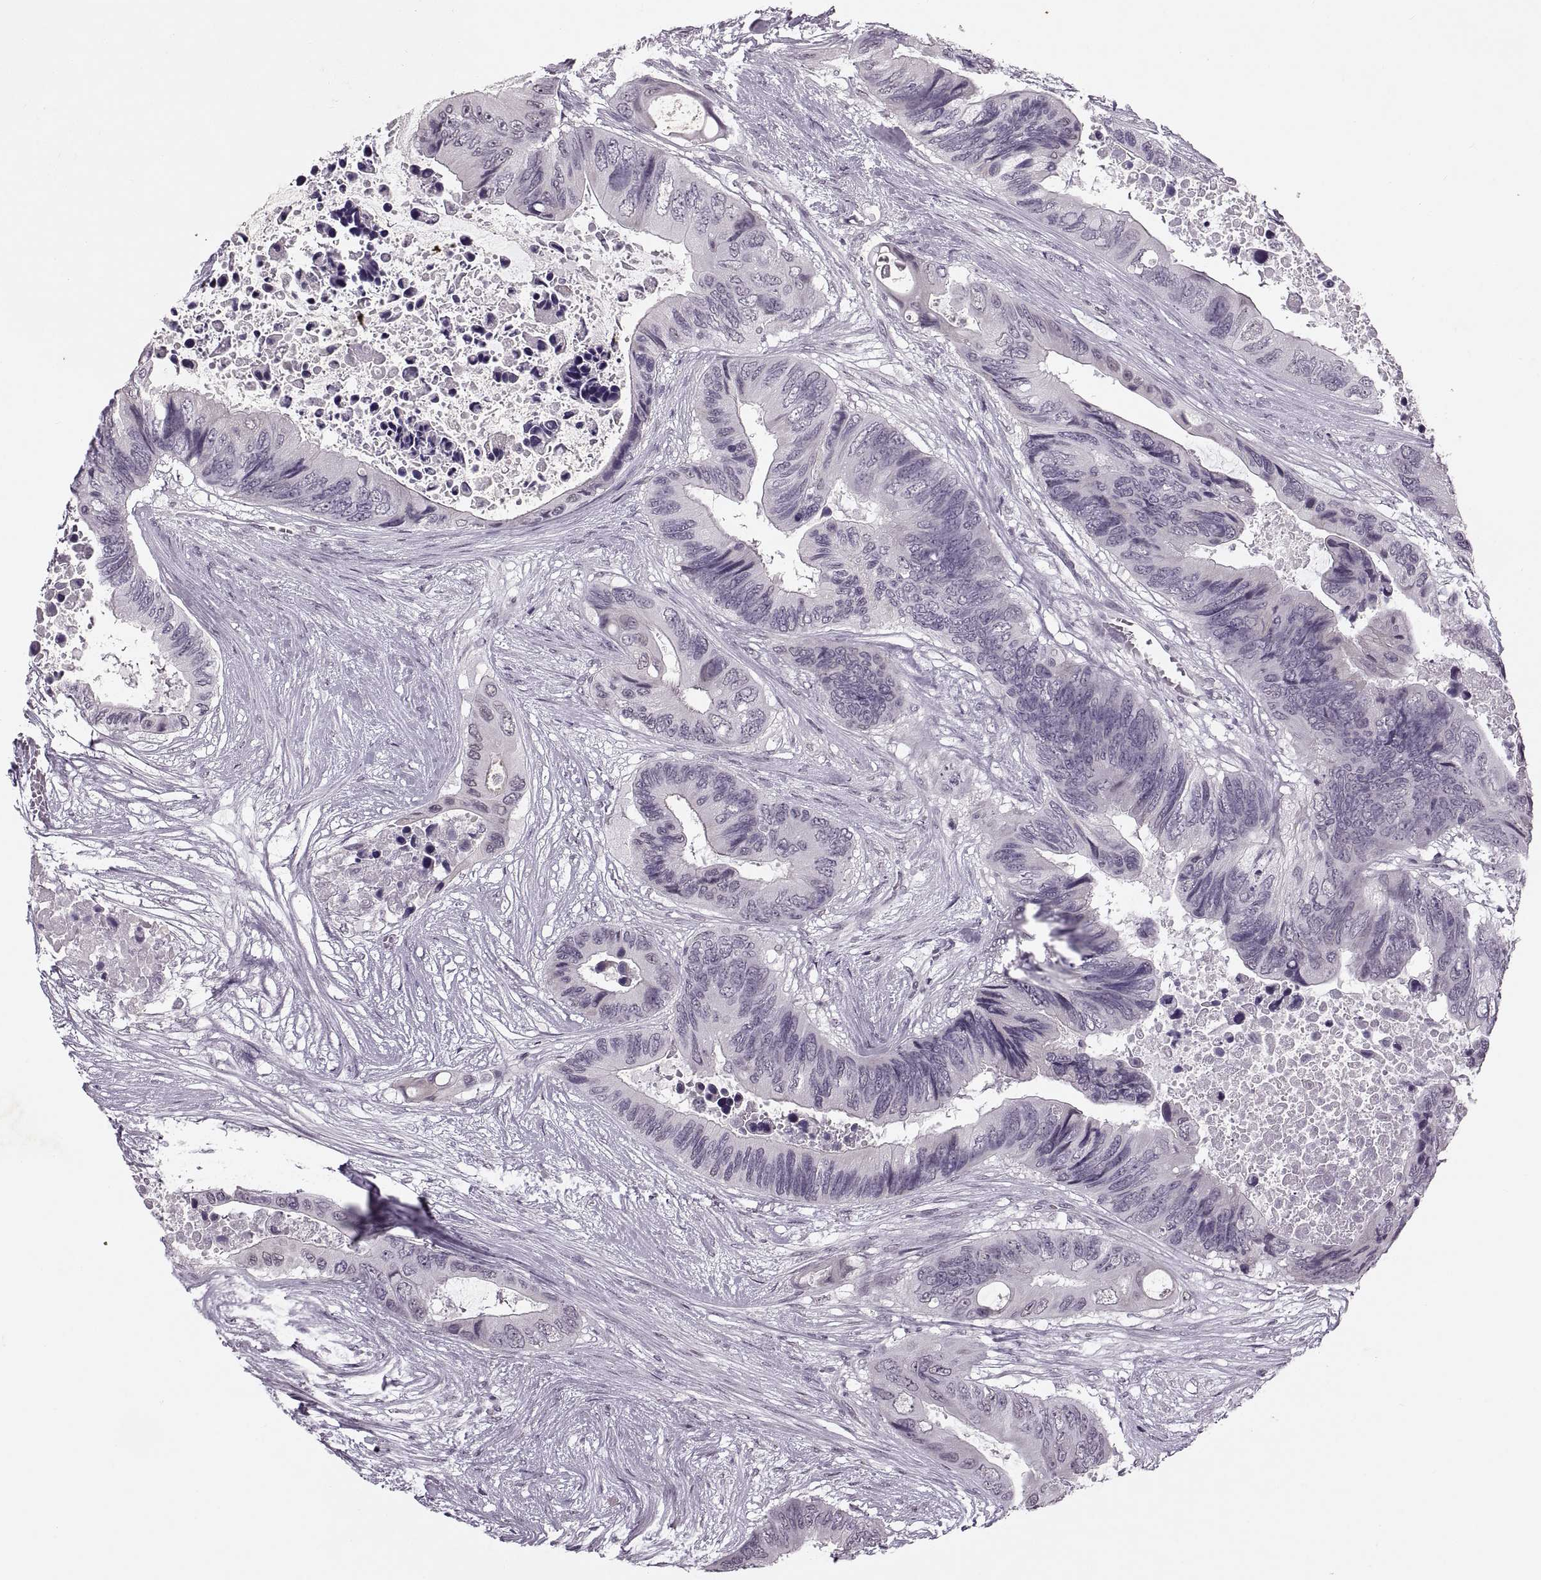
{"staining": {"intensity": "negative", "quantity": "none", "location": "none"}, "tissue": "colorectal cancer", "cell_type": "Tumor cells", "image_type": "cancer", "snomed": [{"axis": "morphology", "description": "Adenocarcinoma, NOS"}, {"axis": "topography", "description": "Rectum"}], "caption": "The photomicrograph displays no staining of tumor cells in colorectal cancer. (DAB immunohistochemistry, high magnification).", "gene": "PRSS37", "patient": {"sex": "male", "age": 63}}